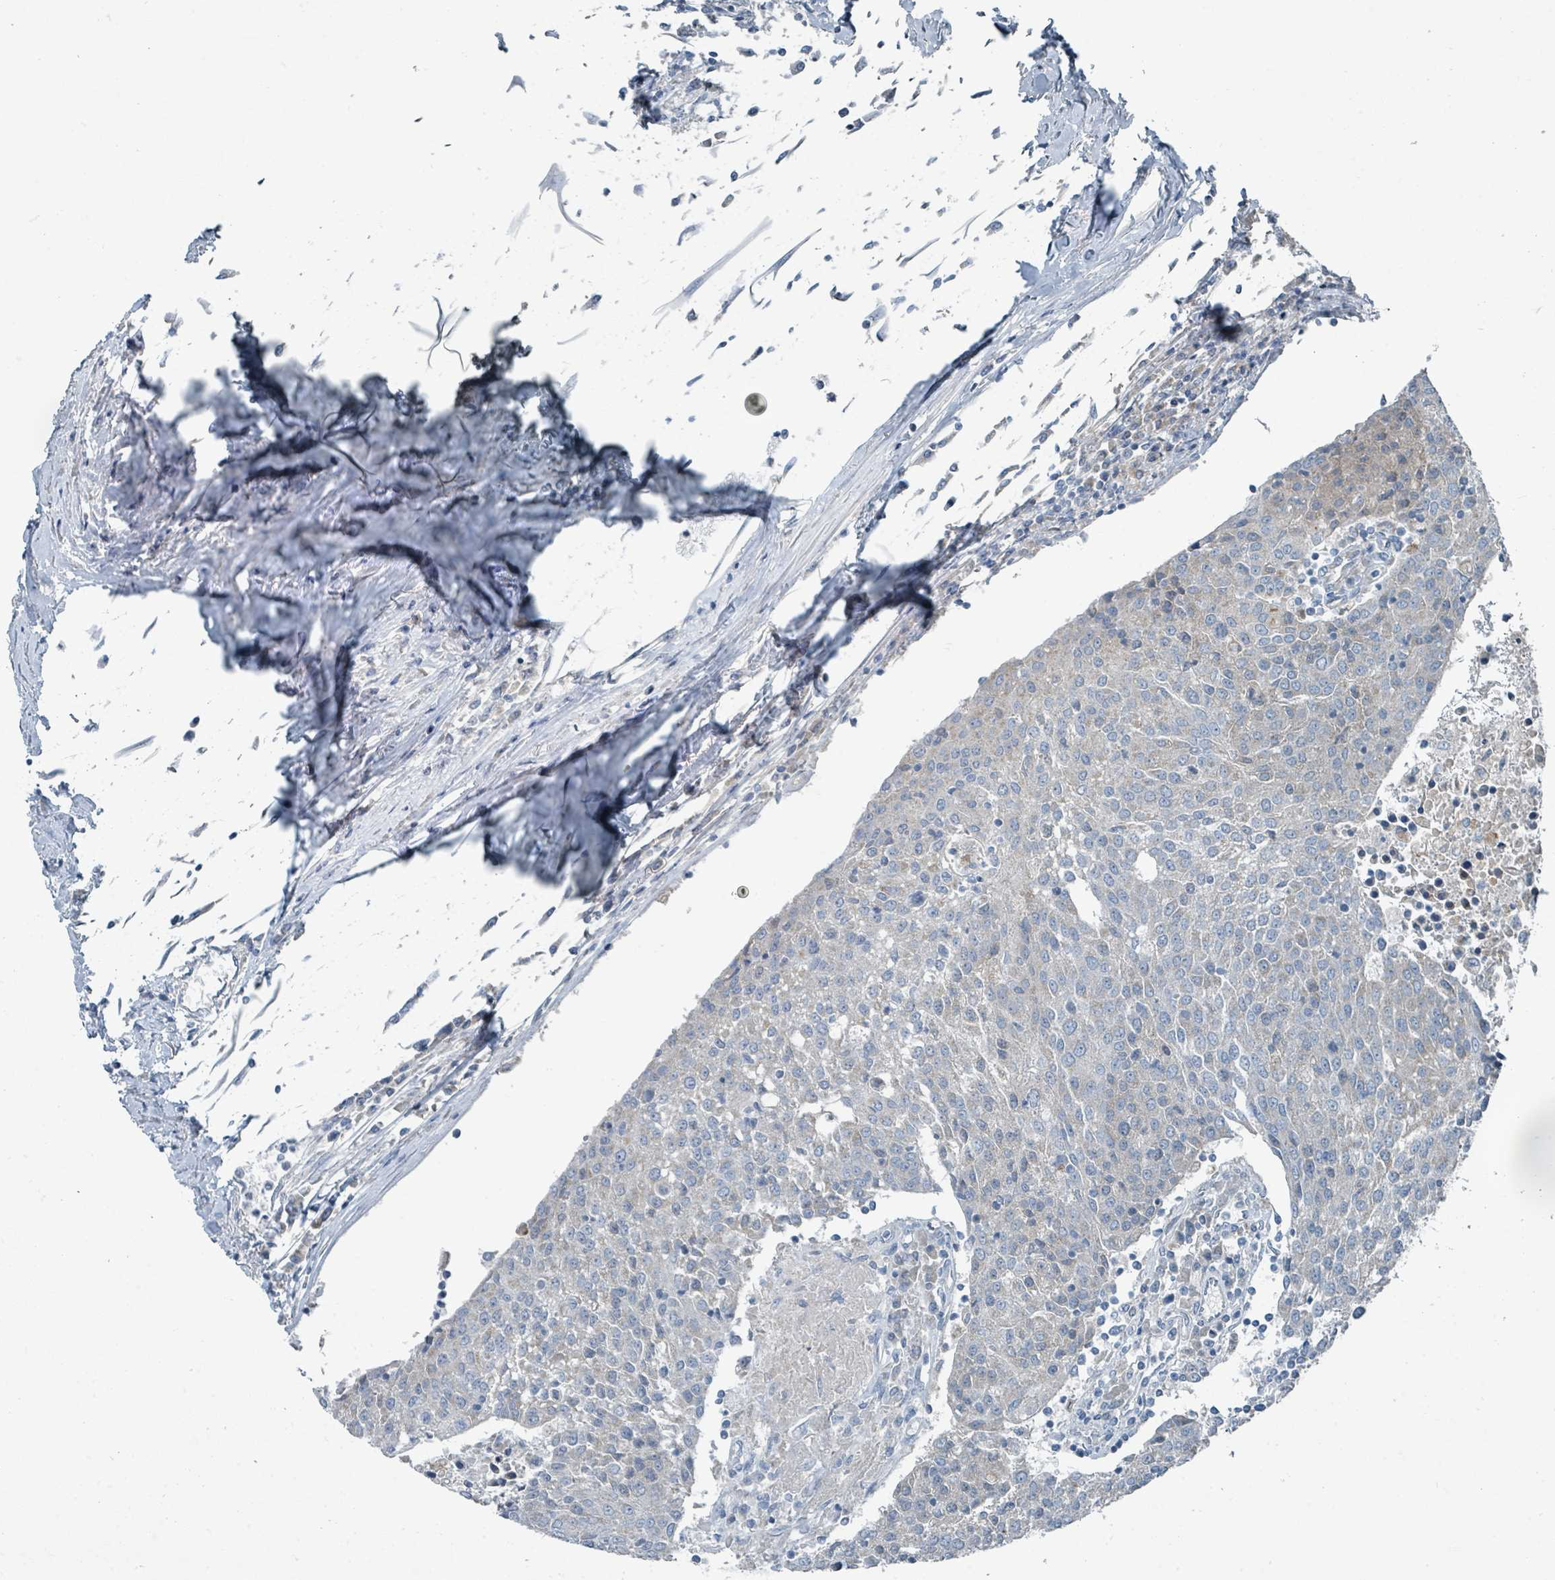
{"staining": {"intensity": "negative", "quantity": "none", "location": "none"}, "tissue": "urothelial cancer", "cell_type": "Tumor cells", "image_type": "cancer", "snomed": [{"axis": "morphology", "description": "Urothelial carcinoma, High grade"}, {"axis": "topography", "description": "Urinary bladder"}], "caption": "An image of urothelial carcinoma (high-grade) stained for a protein reveals no brown staining in tumor cells.", "gene": "RASA4", "patient": {"sex": "female", "age": 85}}